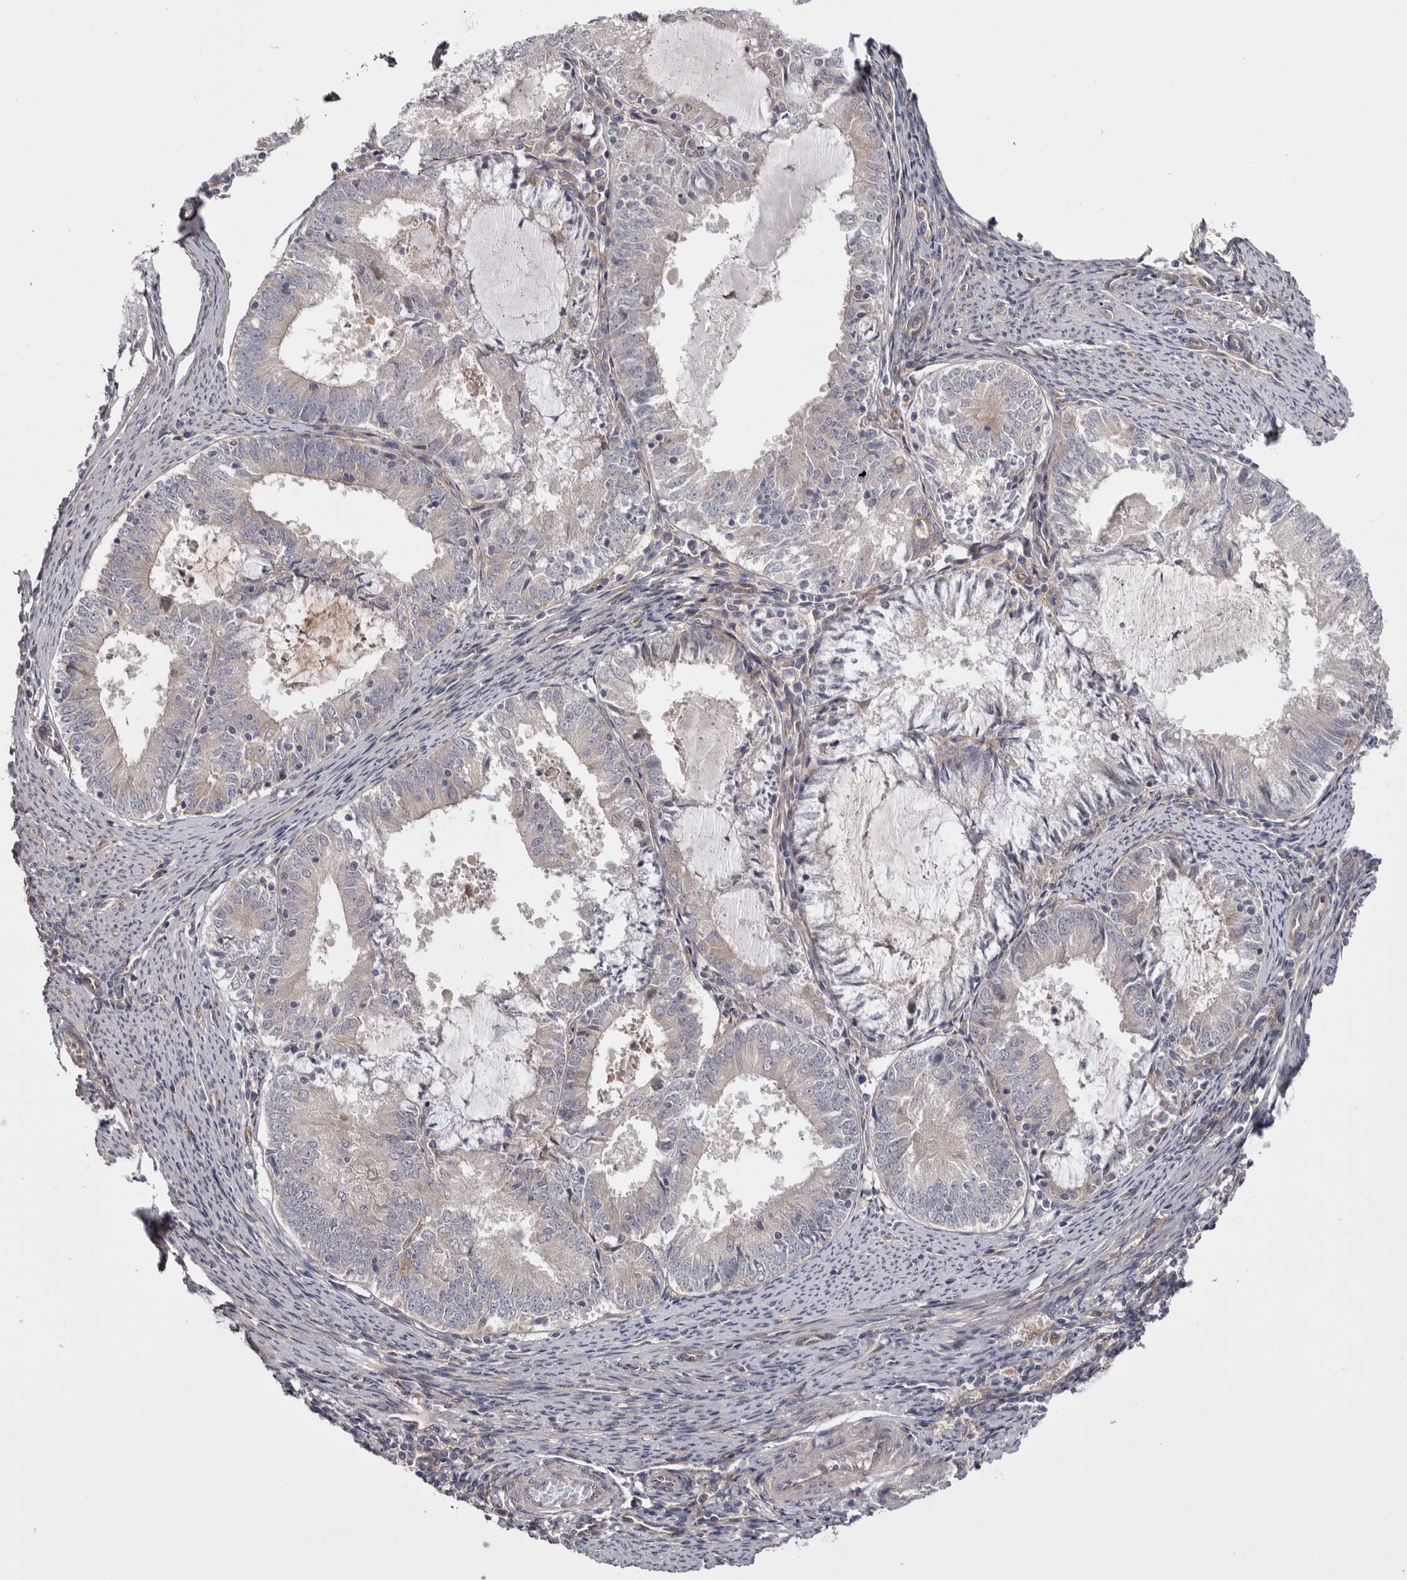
{"staining": {"intensity": "negative", "quantity": "none", "location": "none"}, "tissue": "endometrial cancer", "cell_type": "Tumor cells", "image_type": "cancer", "snomed": [{"axis": "morphology", "description": "Adenocarcinoma, NOS"}, {"axis": "topography", "description": "Endometrium"}], "caption": "Tumor cells show no significant protein expression in endometrial adenocarcinoma. (Stains: DAB immunohistochemistry (IHC) with hematoxylin counter stain, Microscopy: brightfield microscopy at high magnification).", "gene": "OSBPL9", "patient": {"sex": "female", "age": 57}}